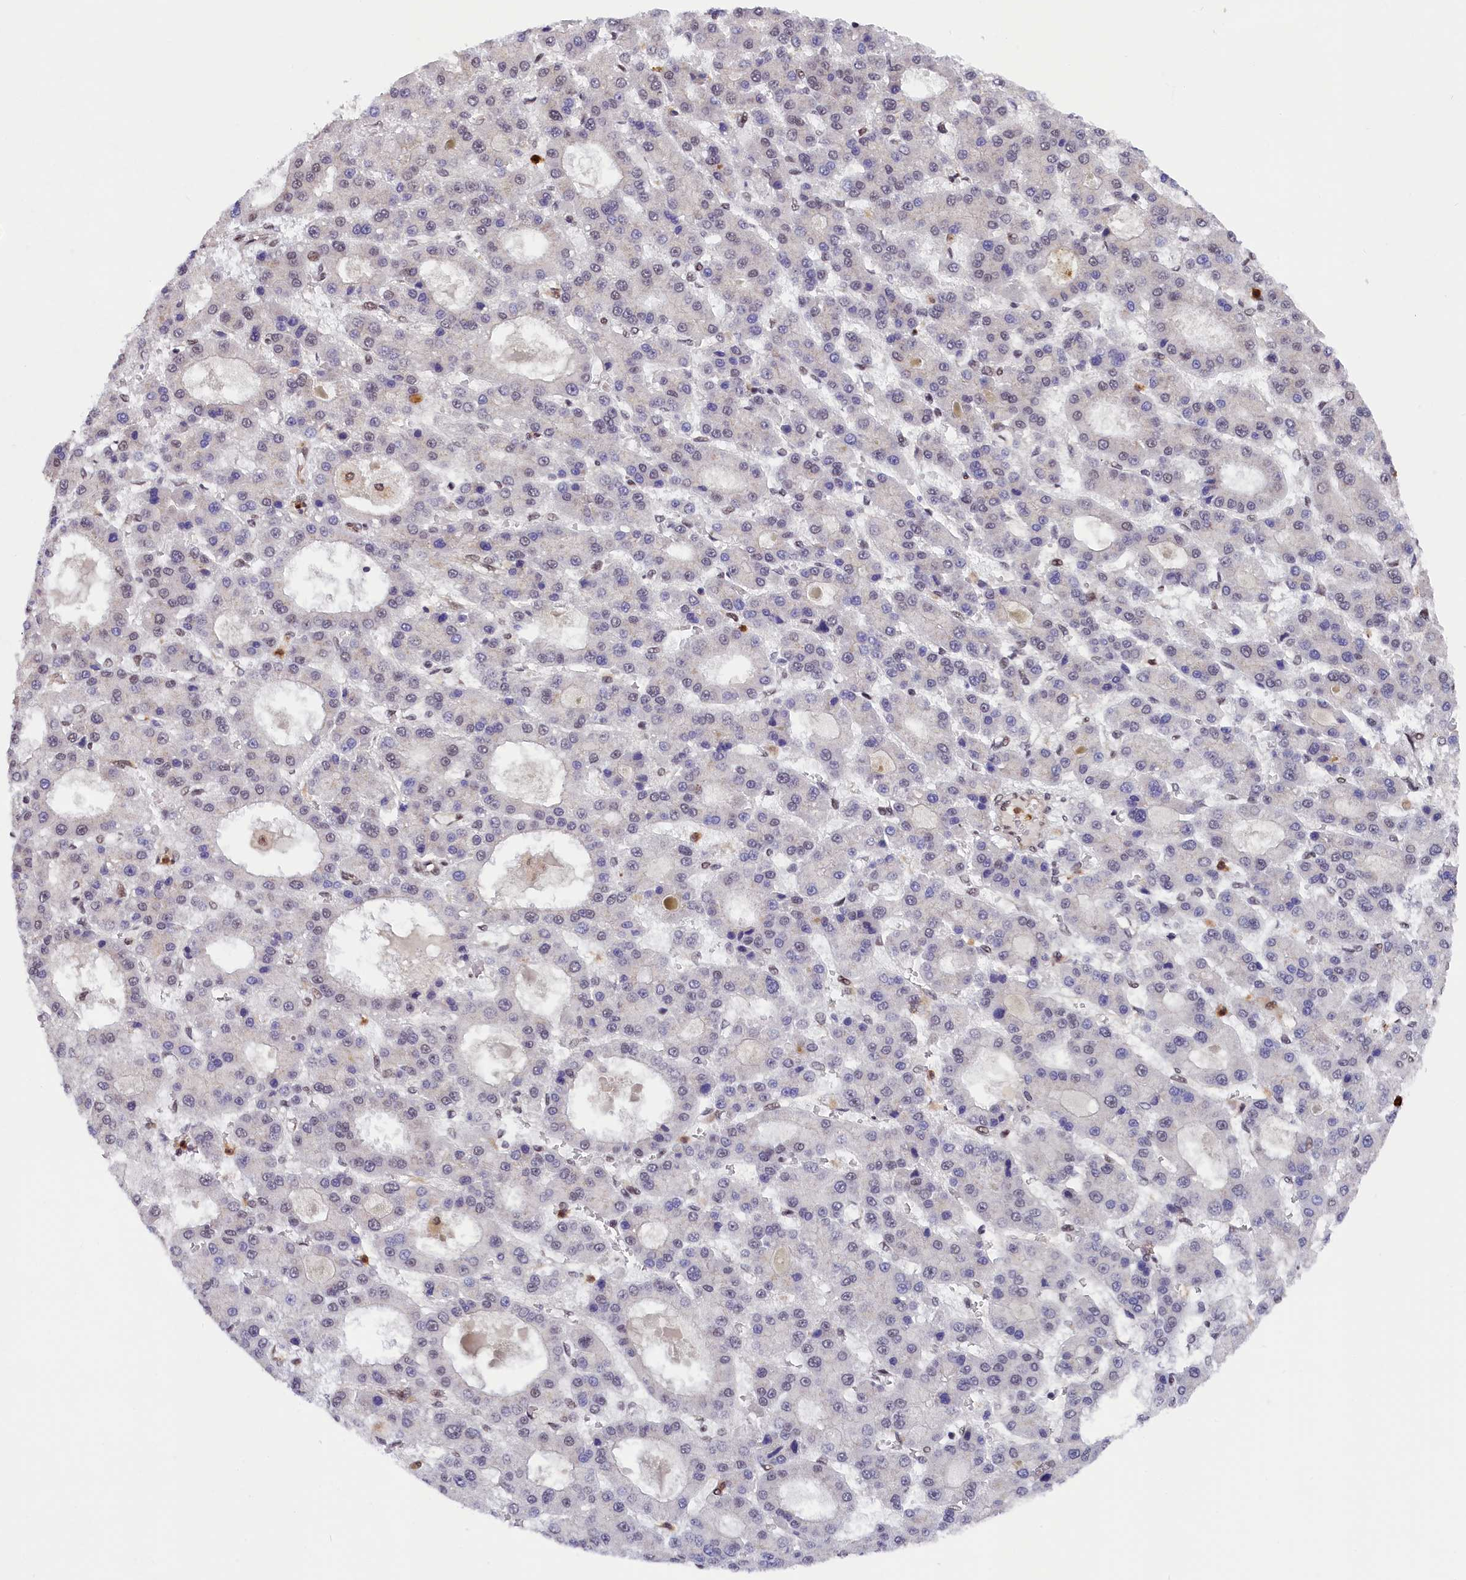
{"staining": {"intensity": "weak", "quantity": "<25%", "location": "nuclear"}, "tissue": "liver cancer", "cell_type": "Tumor cells", "image_type": "cancer", "snomed": [{"axis": "morphology", "description": "Carcinoma, Hepatocellular, NOS"}, {"axis": "topography", "description": "Liver"}], "caption": "Tumor cells are negative for brown protein staining in liver cancer. (DAB immunohistochemistry (IHC), high magnification).", "gene": "ADIG", "patient": {"sex": "male", "age": 70}}